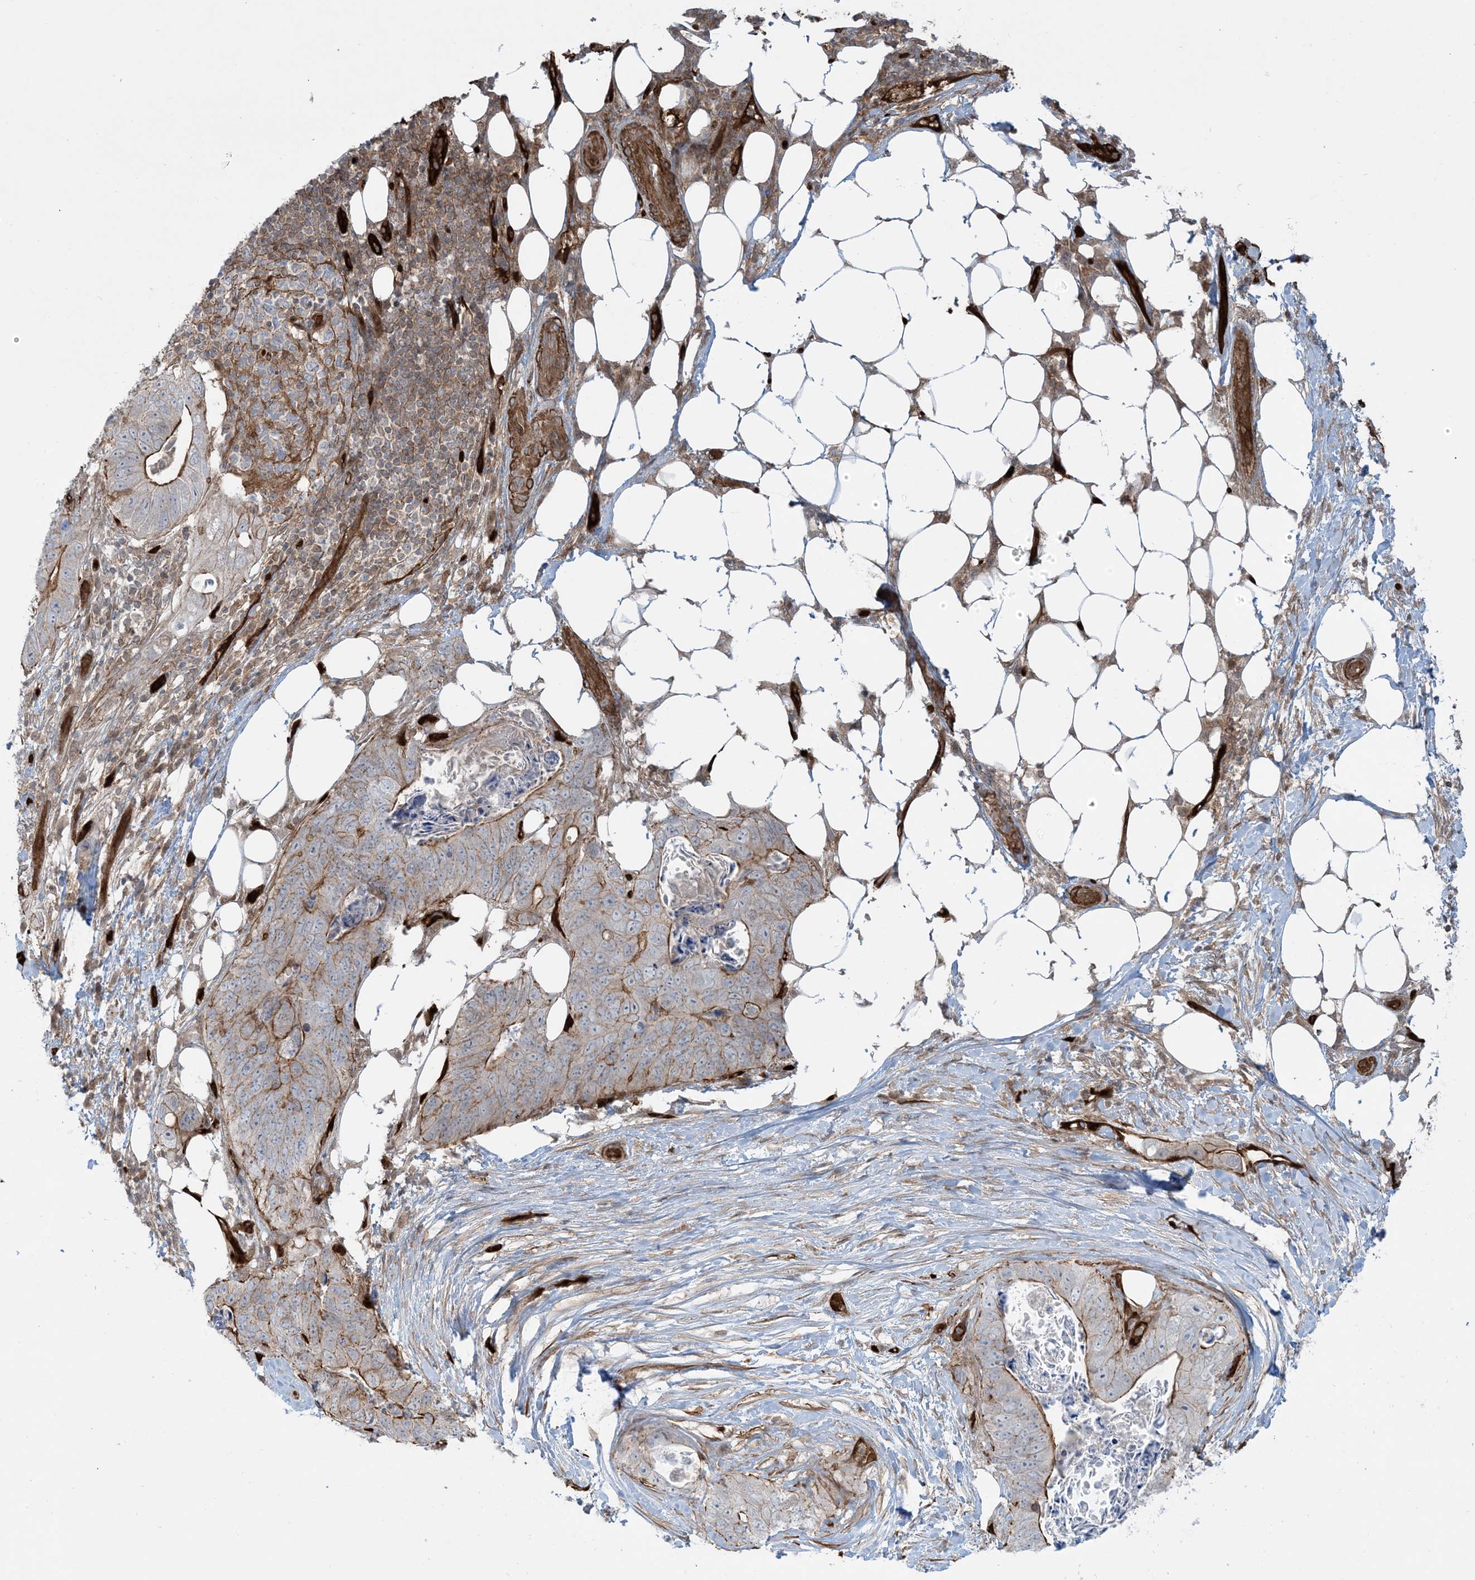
{"staining": {"intensity": "strong", "quantity": "25%-75%", "location": "cytoplasmic/membranous"}, "tissue": "stomach cancer", "cell_type": "Tumor cells", "image_type": "cancer", "snomed": [{"axis": "morphology", "description": "Adenocarcinoma, NOS"}, {"axis": "topography", "description": "Stomach"}], "caption": "This is an image of IHC staining of stomach cancer (adenocarcinoma), which shows strong staining in the cytoplasmic/membranous of tumor cells.", "gene": "PPM1F", "patient": {"sex": "female", "age": 89}}